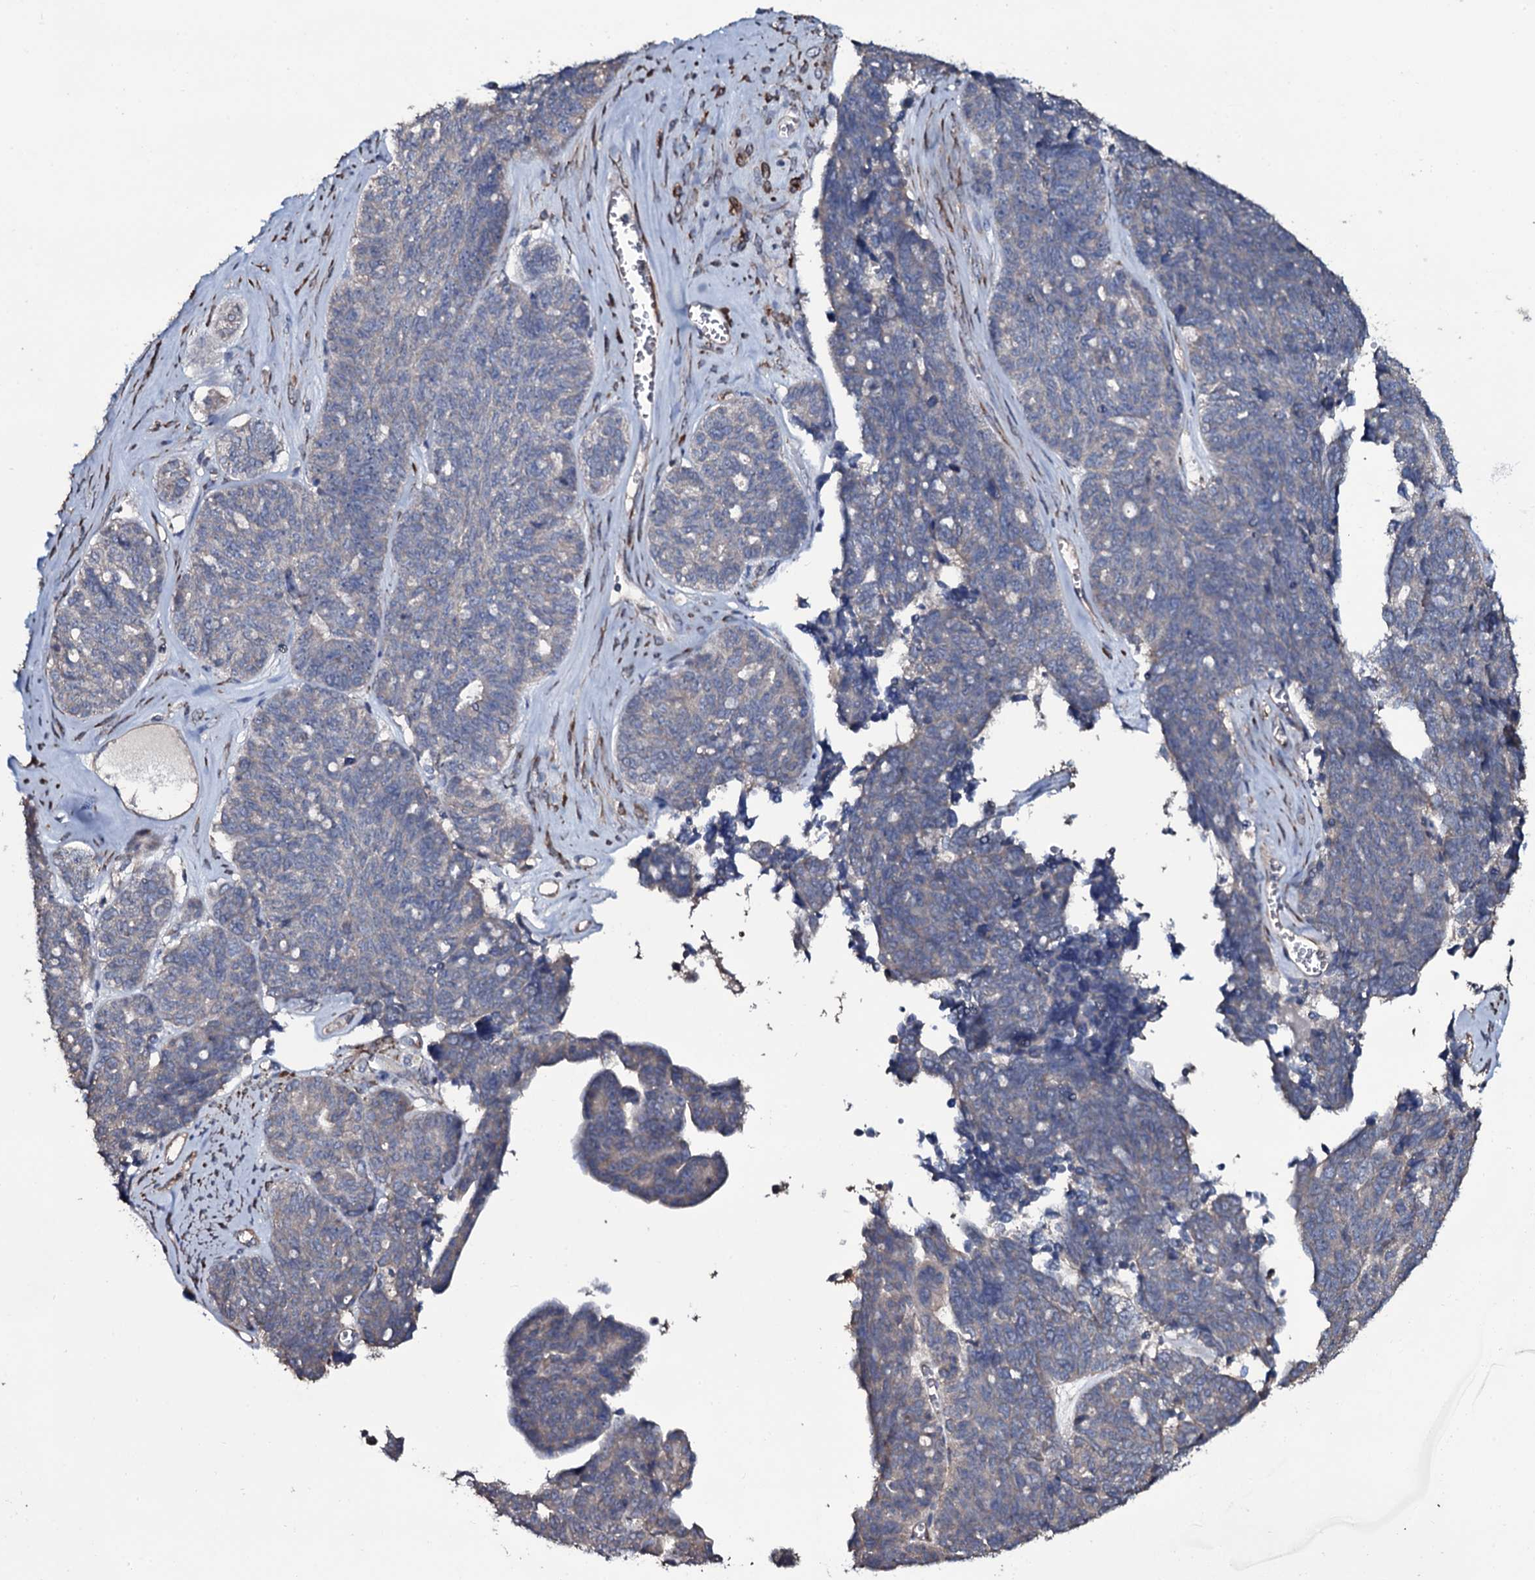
{"staining": {"intensity": "weak", "quantity": "<25%", "location": "cytoplasmic/membranous"}, "tissue": "ovarian cancer", "cell_type": "Tumor cells", "image_type": "cancer", "snomed": [{"axis": "morphology", "description": "Cystadenocarcinoma, serous, NOS"}, {"axis": "topography", "description": "Ovary"}], "caption": "An immunohistochemistry (IHC) photomicrograph of ovarian serous cystadenocarcinoma is shown. There is no staining in tumor cells of ovarian serous cystadenocarcinoma. (DAB immunohistochemistry (IHC) with hematoxylin counter stain).", "gene": "WIPF3", "patient": {"sex": "female", "age": 79}}